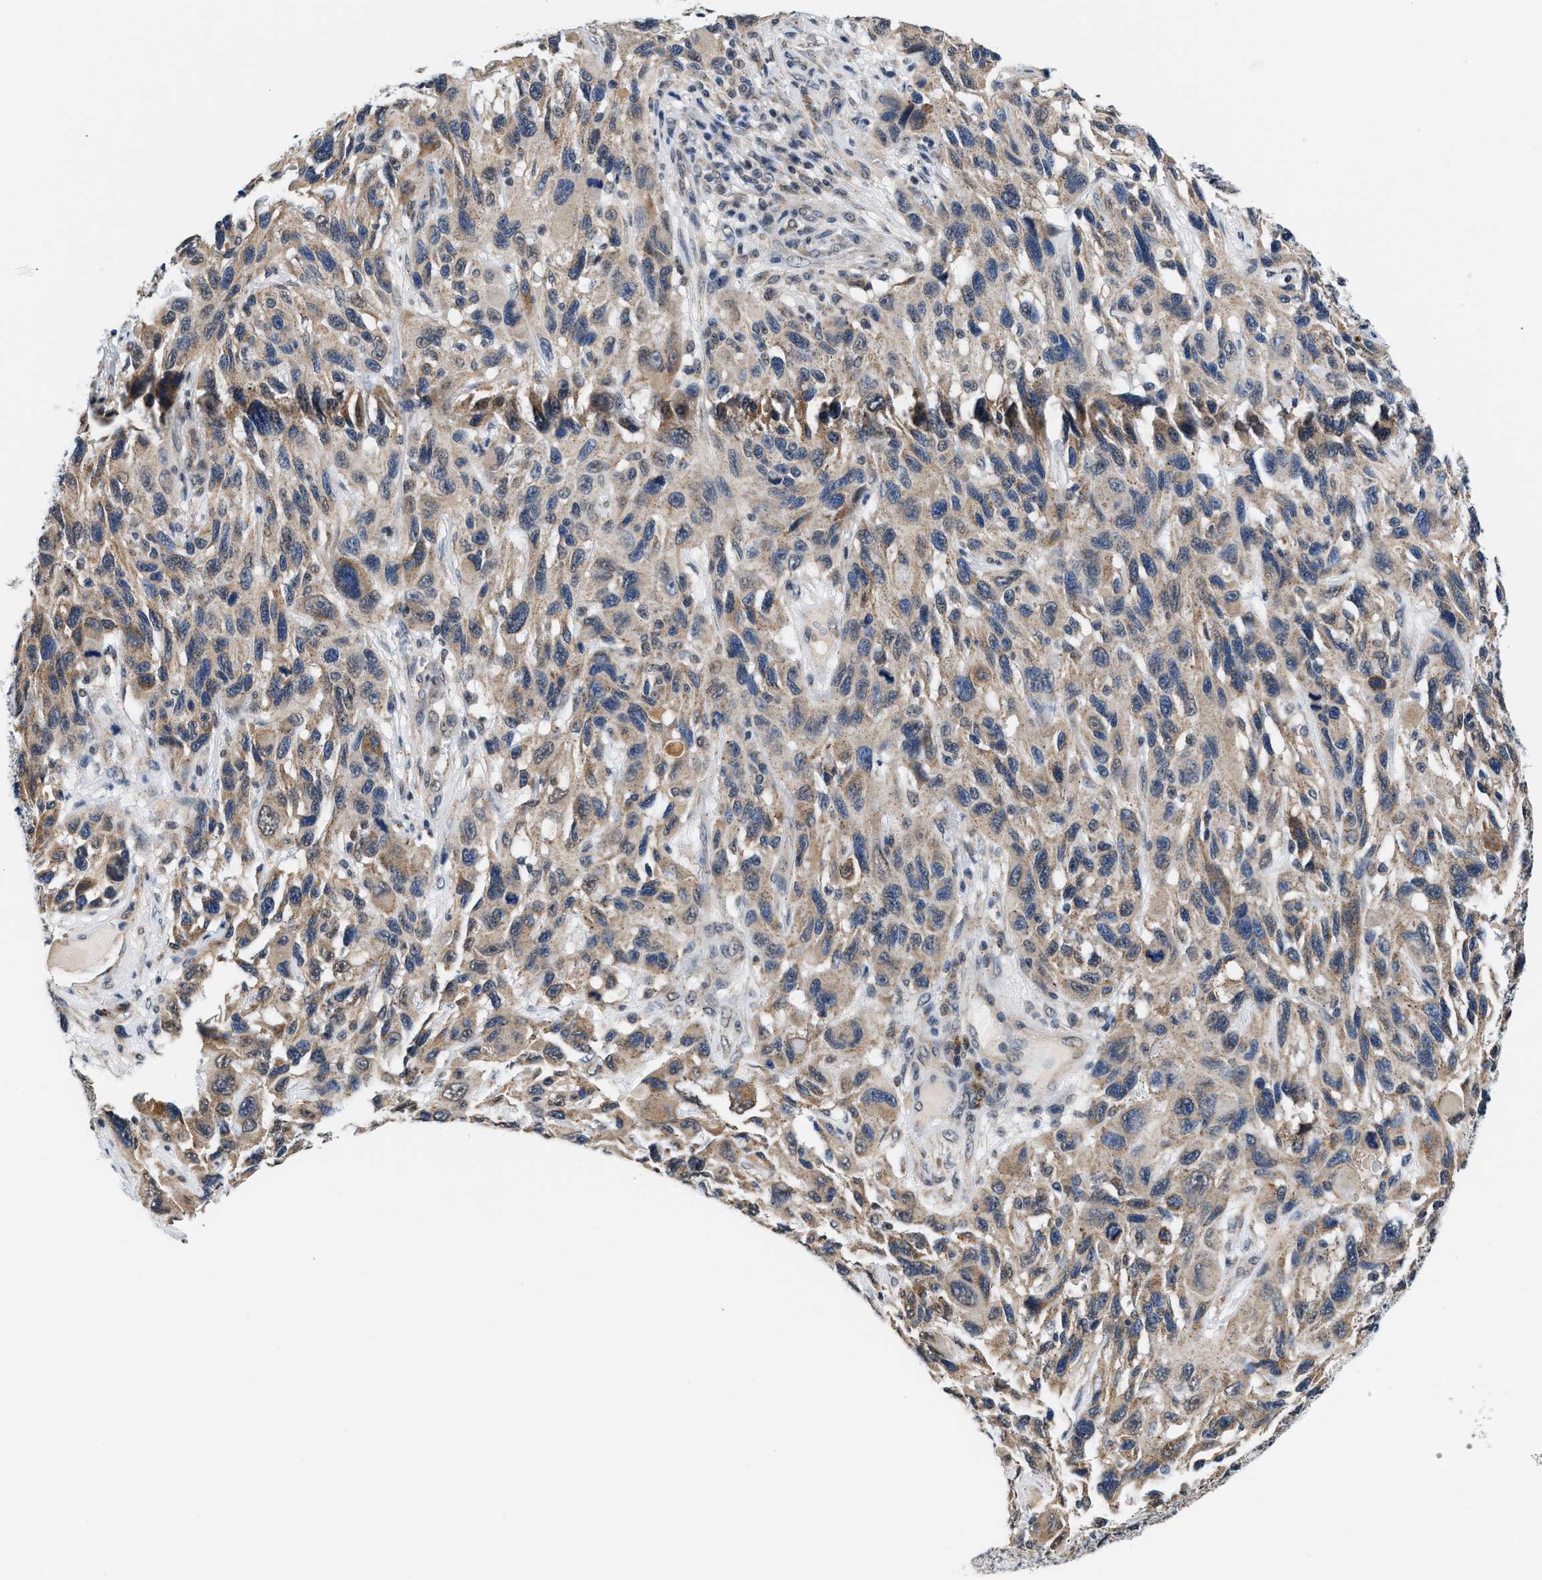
{"staining": {"intensity": "weak", "quantity": ">75%", "location": "cytoplasmic/membranous"}, "tissue": "melanoma", "cell_type": "Tumor cells", "image_type": "cancer", "snomed": [{"axis": "morphology", "description": "Malignant melanoma, NOS"}, {"axis": "topography", "description": "Skin"}], "caption": "DAB immunohistochemical staining of human melanoma demonstrates weak cytoplasmic/membranous protein staining in approximately >75% of tumor cells.", "gene": "KCNMB2", "patient": {"sex": "male", "age": 53}}